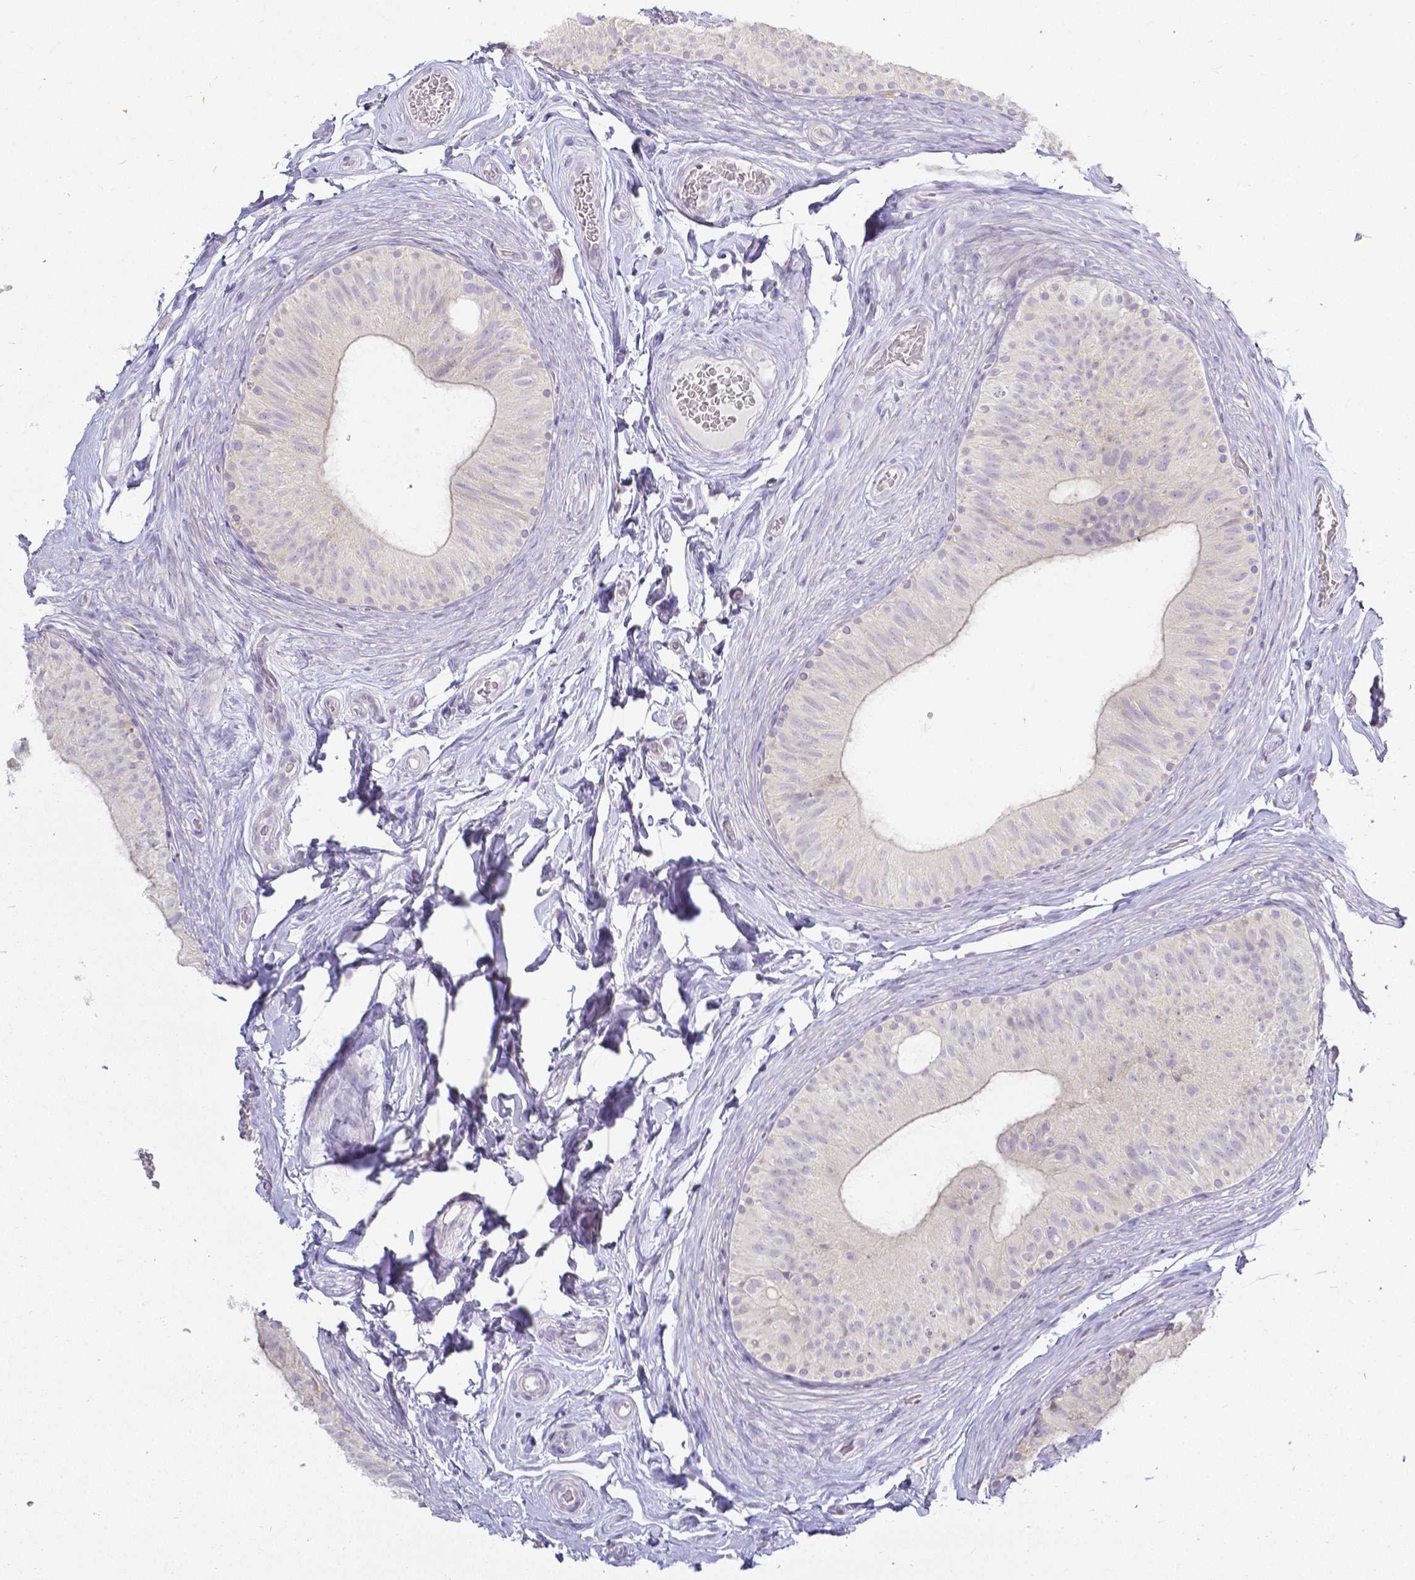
{"staining": {"intensity": "negative", "quantity": "none", "location": "none"}, "tissue": "epididymis", "cell_type": "Glandular cells", "image_type": "normal", "snomed": [{"axis": "morphology", "description": "Normal tissue, NOS"}, {"axis": "topography", "description": "Epididymis, spermatic cord, NOS"}, {"axis": "topography", "description": "Epididymis"}], "caption": "DAB (3,3'-diaminobenzidine) immunohistochemical staining of normal human epididymis shows no significant positivity in glandular cells.", "gene": "KCNH1", "patient": {"sex": "male", "age": 31}}